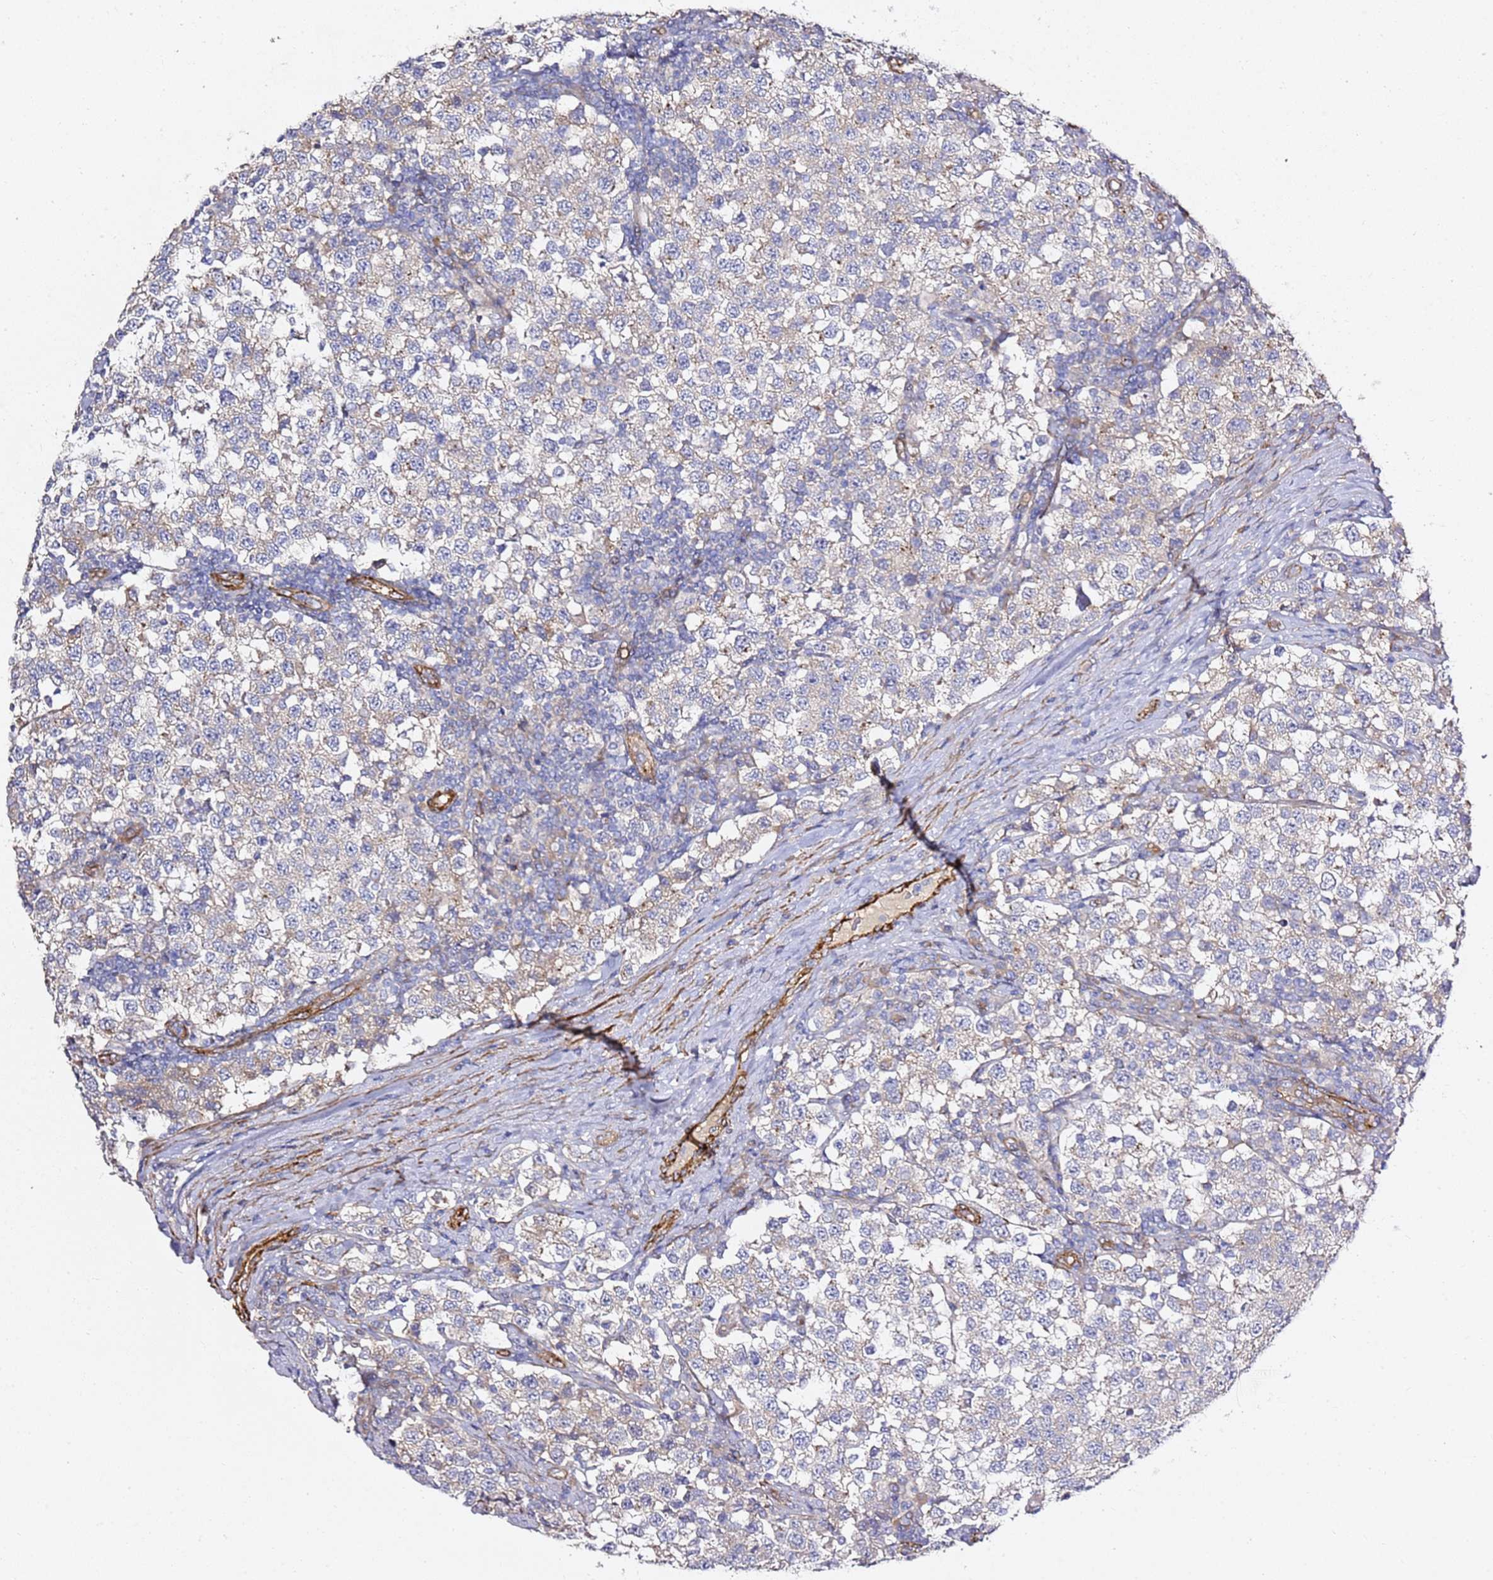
{"staining": {"intensity": "weak", "quantity": "25%-75%", "location": "cytoplasmic/membranous"}, "tissue": "testis cancer", "cell_type": "Tumor cells", "image_type": "cancer", "snomed": [{"axis": "morphology", "description": "Seminoma, NOS"}, {"axis": "topography", "description": "Testis"}], "caption": "Immunohistochemistry (IHC) photomicrograph of neoplastic tissue: testis cancer stained using IHC exhibits low levels of weak protein expression localized specifically in the cytoplasmic/membranous of tumor cells, appearing as a cytoplasmic/membranous brown color.", "gene": "EPS8L1", "patient": {"sex": "male", "age": 34}}